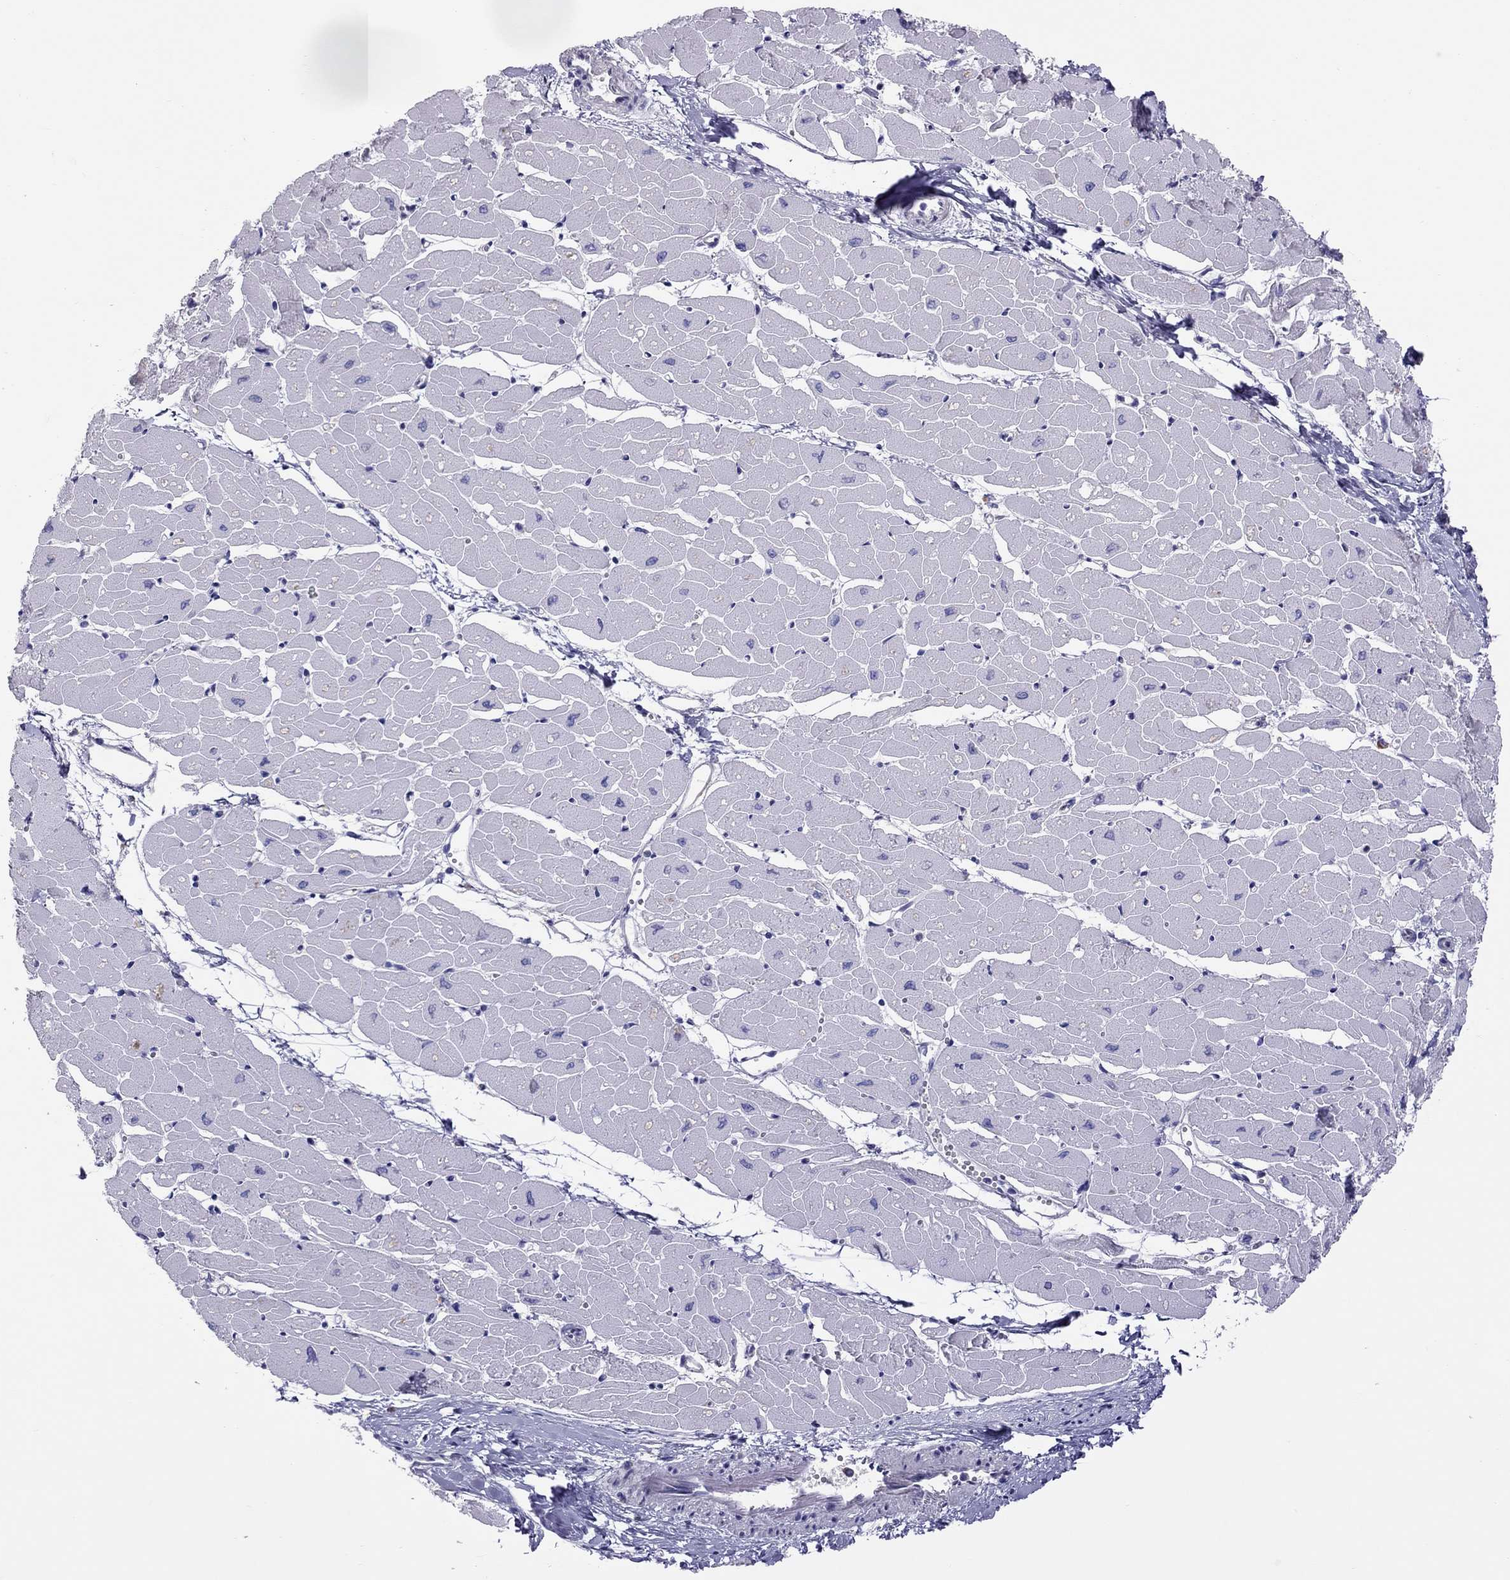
{"staining": {"intensity": "negative", "quantity": "none", "location": "none"}, "tissue": "heart muscle", "cell_type": "Cardiomyocytes", "image_type": "normal", "snomed": [{"axis": "morphology", "description": "Normal tissue, NOS"}, {"axis": "topography", "description": "Heart"}], "caption": "Micrograph shows no protein expression in cardiomyocytes of benign heart muscle.", "gene": "ALOX15B", "patient": {"sex": "male", "age": 57}}